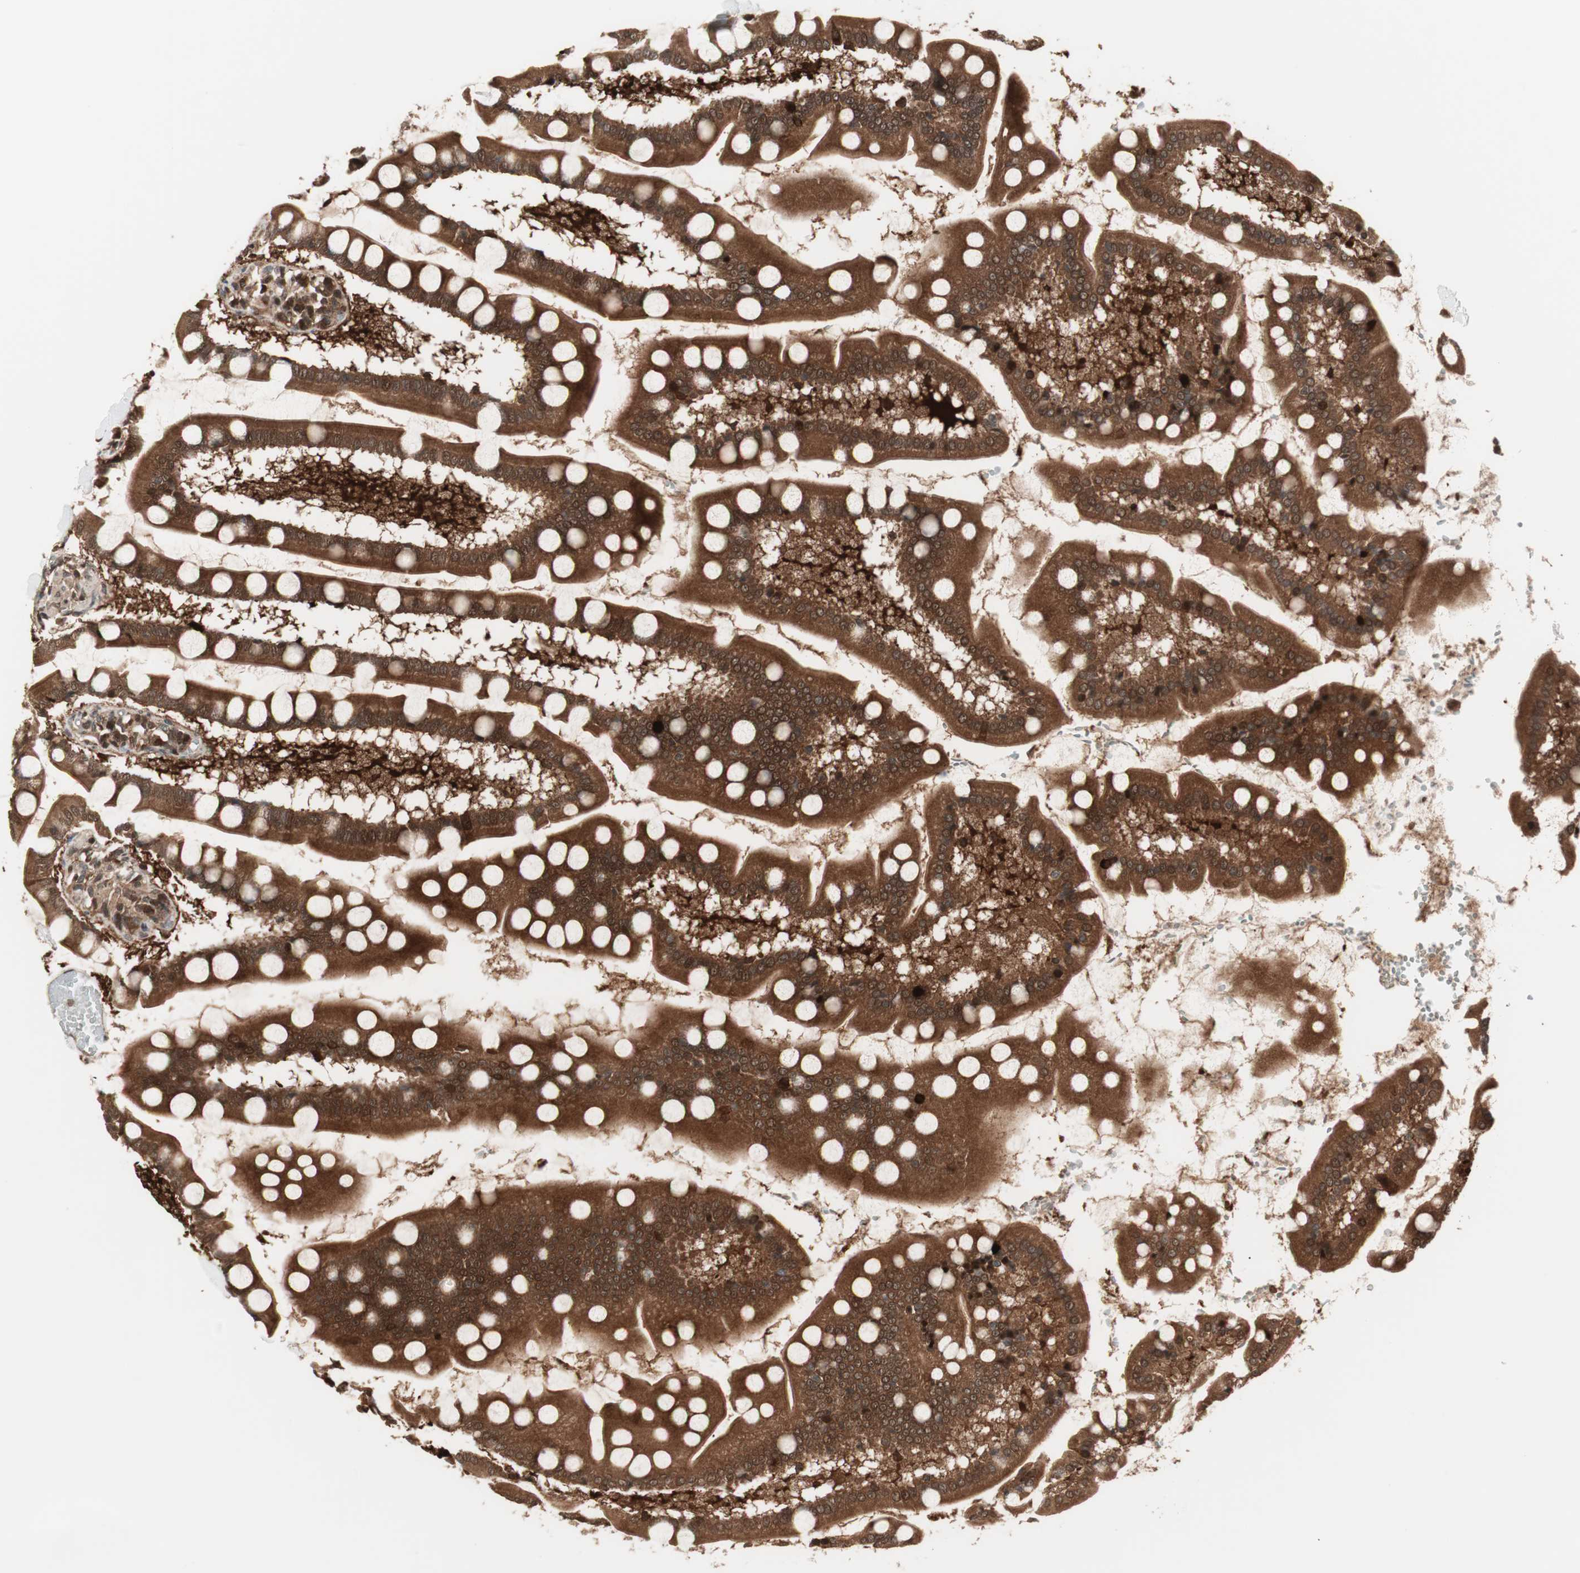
{"staining": {"intensity": "strong", "quantity": ">75%", "location": "cytoplasmic/membranous"}, "tissue": "small intestine", "cell_type": "Glandular cells", "image_type": "normal", "snomed": [{"axis": "morphology", "description": "Normal tissue, NOS"}, {"axis": "topography", "description": "Small intestine"}], "caption": "Glandular cells display high levels of strong cytoplasmic/membranous positivity in about >75% of cells in normal small intestine.", "gene": "PRKG2", "patient": {"sex": "male", "age": 41}}